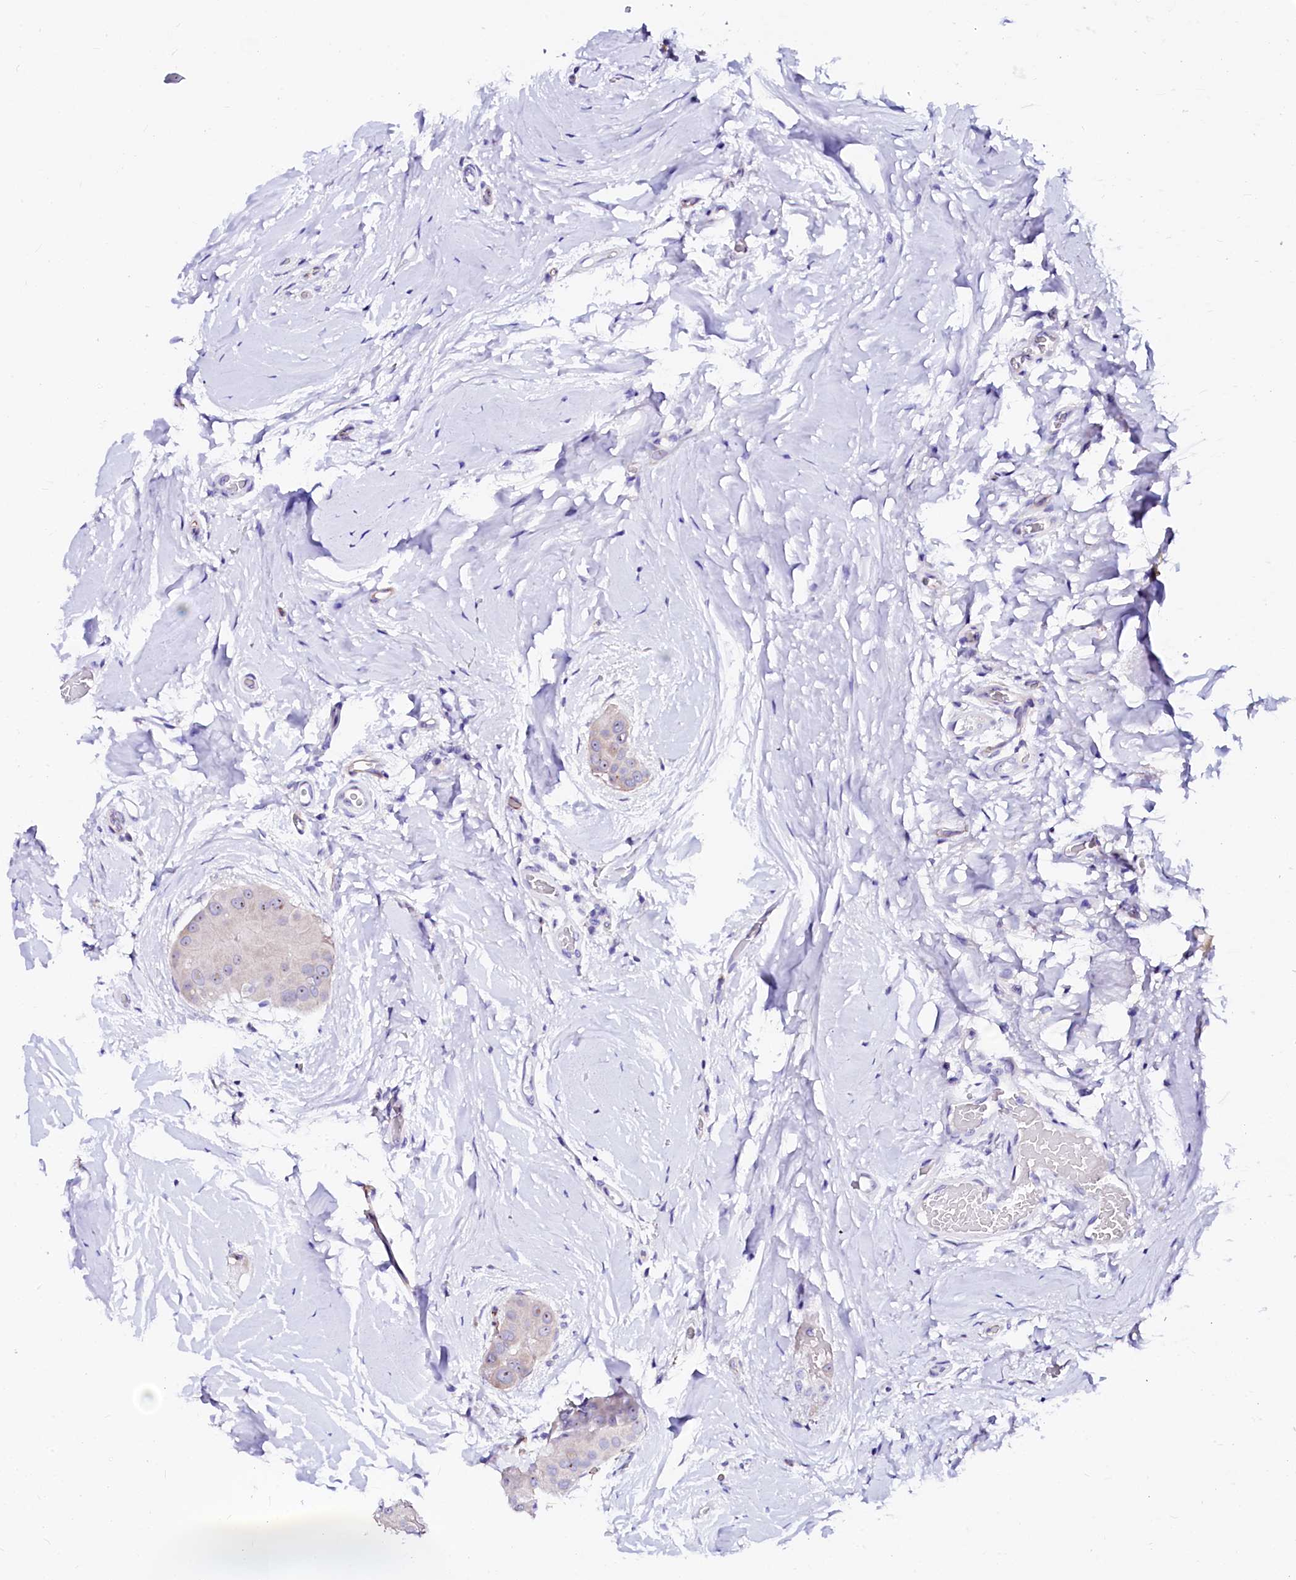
{"staining": {"intensity": "negative", "quantity": "none", "location": "none"}, "tissue": "thyroid cancer", "cell_type": "Tumor cells", "image_type": "cancer", "snomed": [{"axis": "morphology", "description": "Papillary adenocarcinoma, NOS"}, {"axis": "topography", "description": "Thyroid gland"}], "caption": "Tumor cells show no significant expression in thyroid papillary adenocarcinoma.", "gene": "SFR1", "patient": {"sex": "male", "age": 33}}